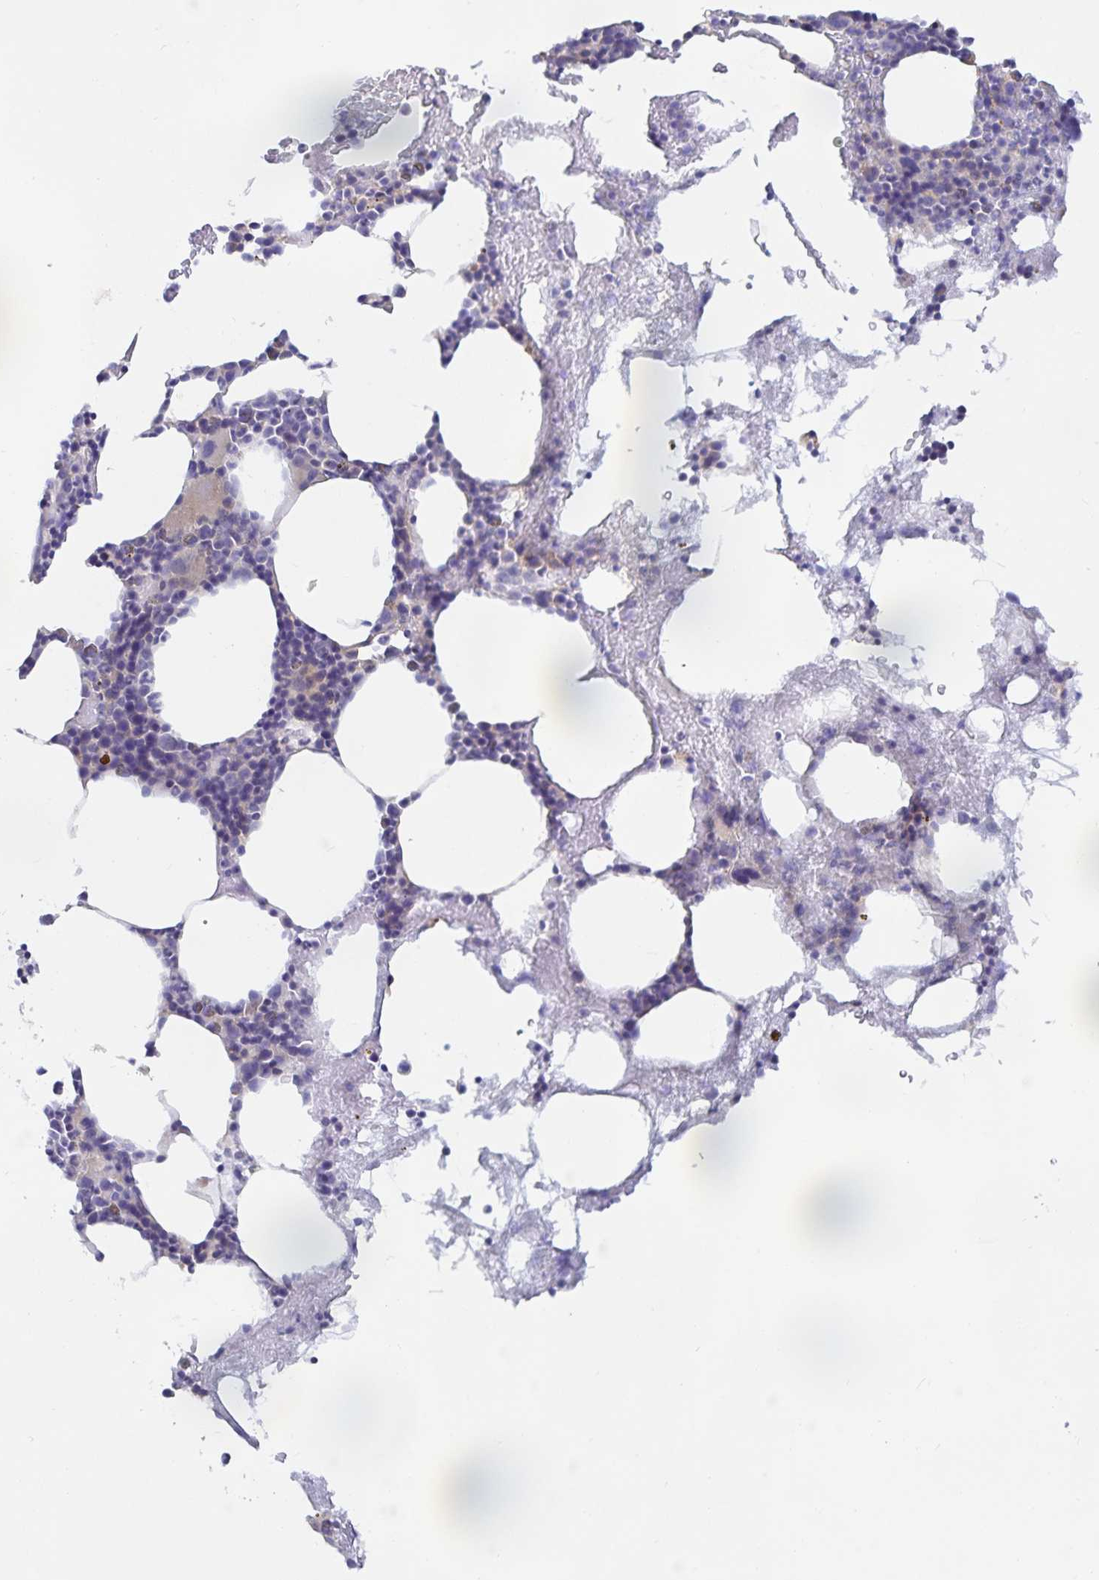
{"staining": {"intensity": "negative", "quantity": "none", "location": "none"}, "tissue": "bone marrow", "cell_type": "Hematopoietic cells", "image_type": "normal", "snomed": [{"axis": "morphology", "description": "Normal tissue, NOS"}, {"axis": "topography", "description": "Bone marrow"}], "caption": "IHC micrograph of normal bone marrow: bone marrow stained with DAB shows no significant protein positivity in hematopoietic cells.", "gene": "METTL22", "patient": {"sex": "female", "age": 62}}